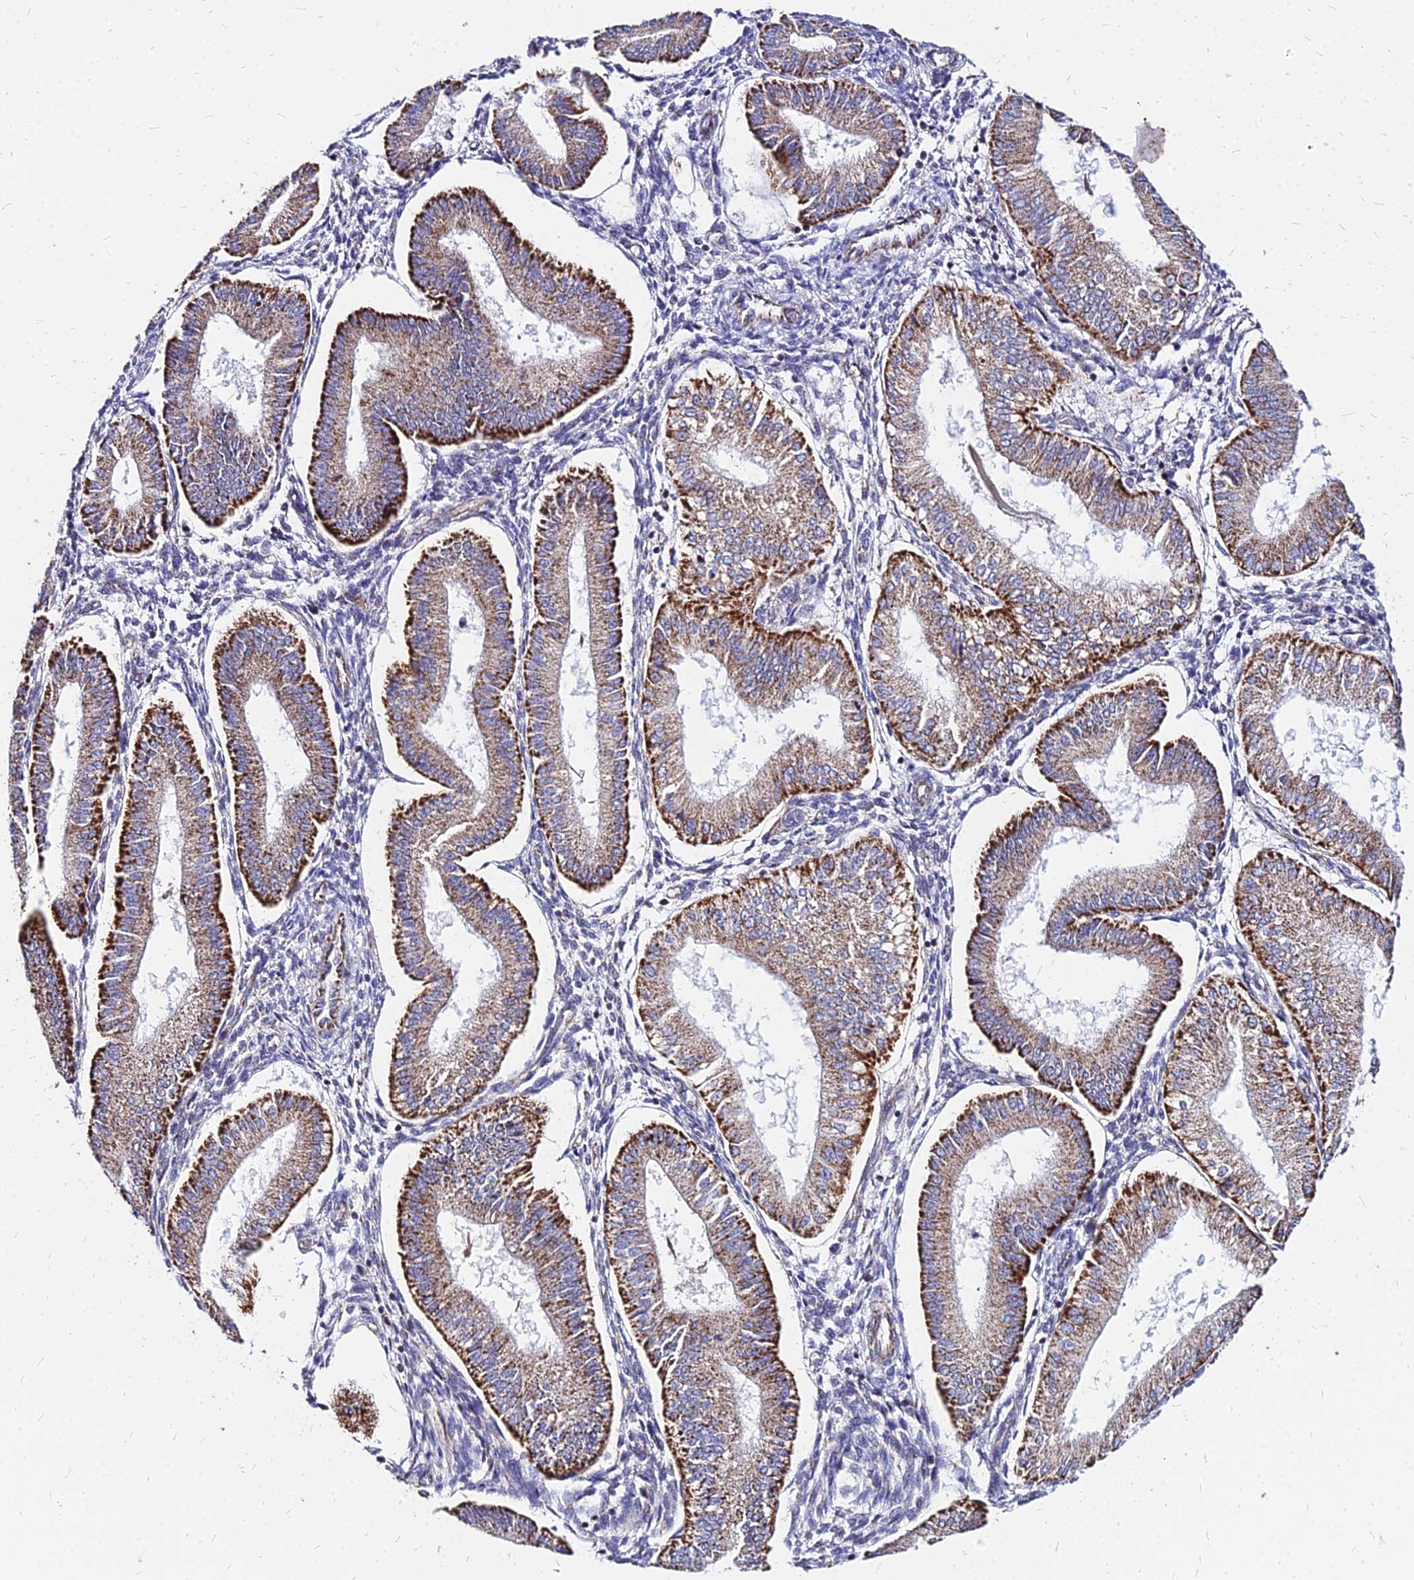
{"staining": {"intensity": "weak", "quantity": "<25%", "location": "cytoplasmic/membranous"}, "tissue": "endometrium", "cell_type": "Cells in endometrial stroma", "image_type": "normal", "snomed": [{"axis": "morphology", "description": "Normal tissue, NOS"}, {"axis": "topography", "description": "Endometrium"}], "caption": "Immunohistochemistry image of benign endometrium: human endometrium stained with DAB demonstrates no significant protein positivity in cells in endometrial stroma. (DAB immunohistochemistry (IHC) with hematoxylin counter stain).", "gene": "DLD", "patient": {"sex": "female", "age": 39}}